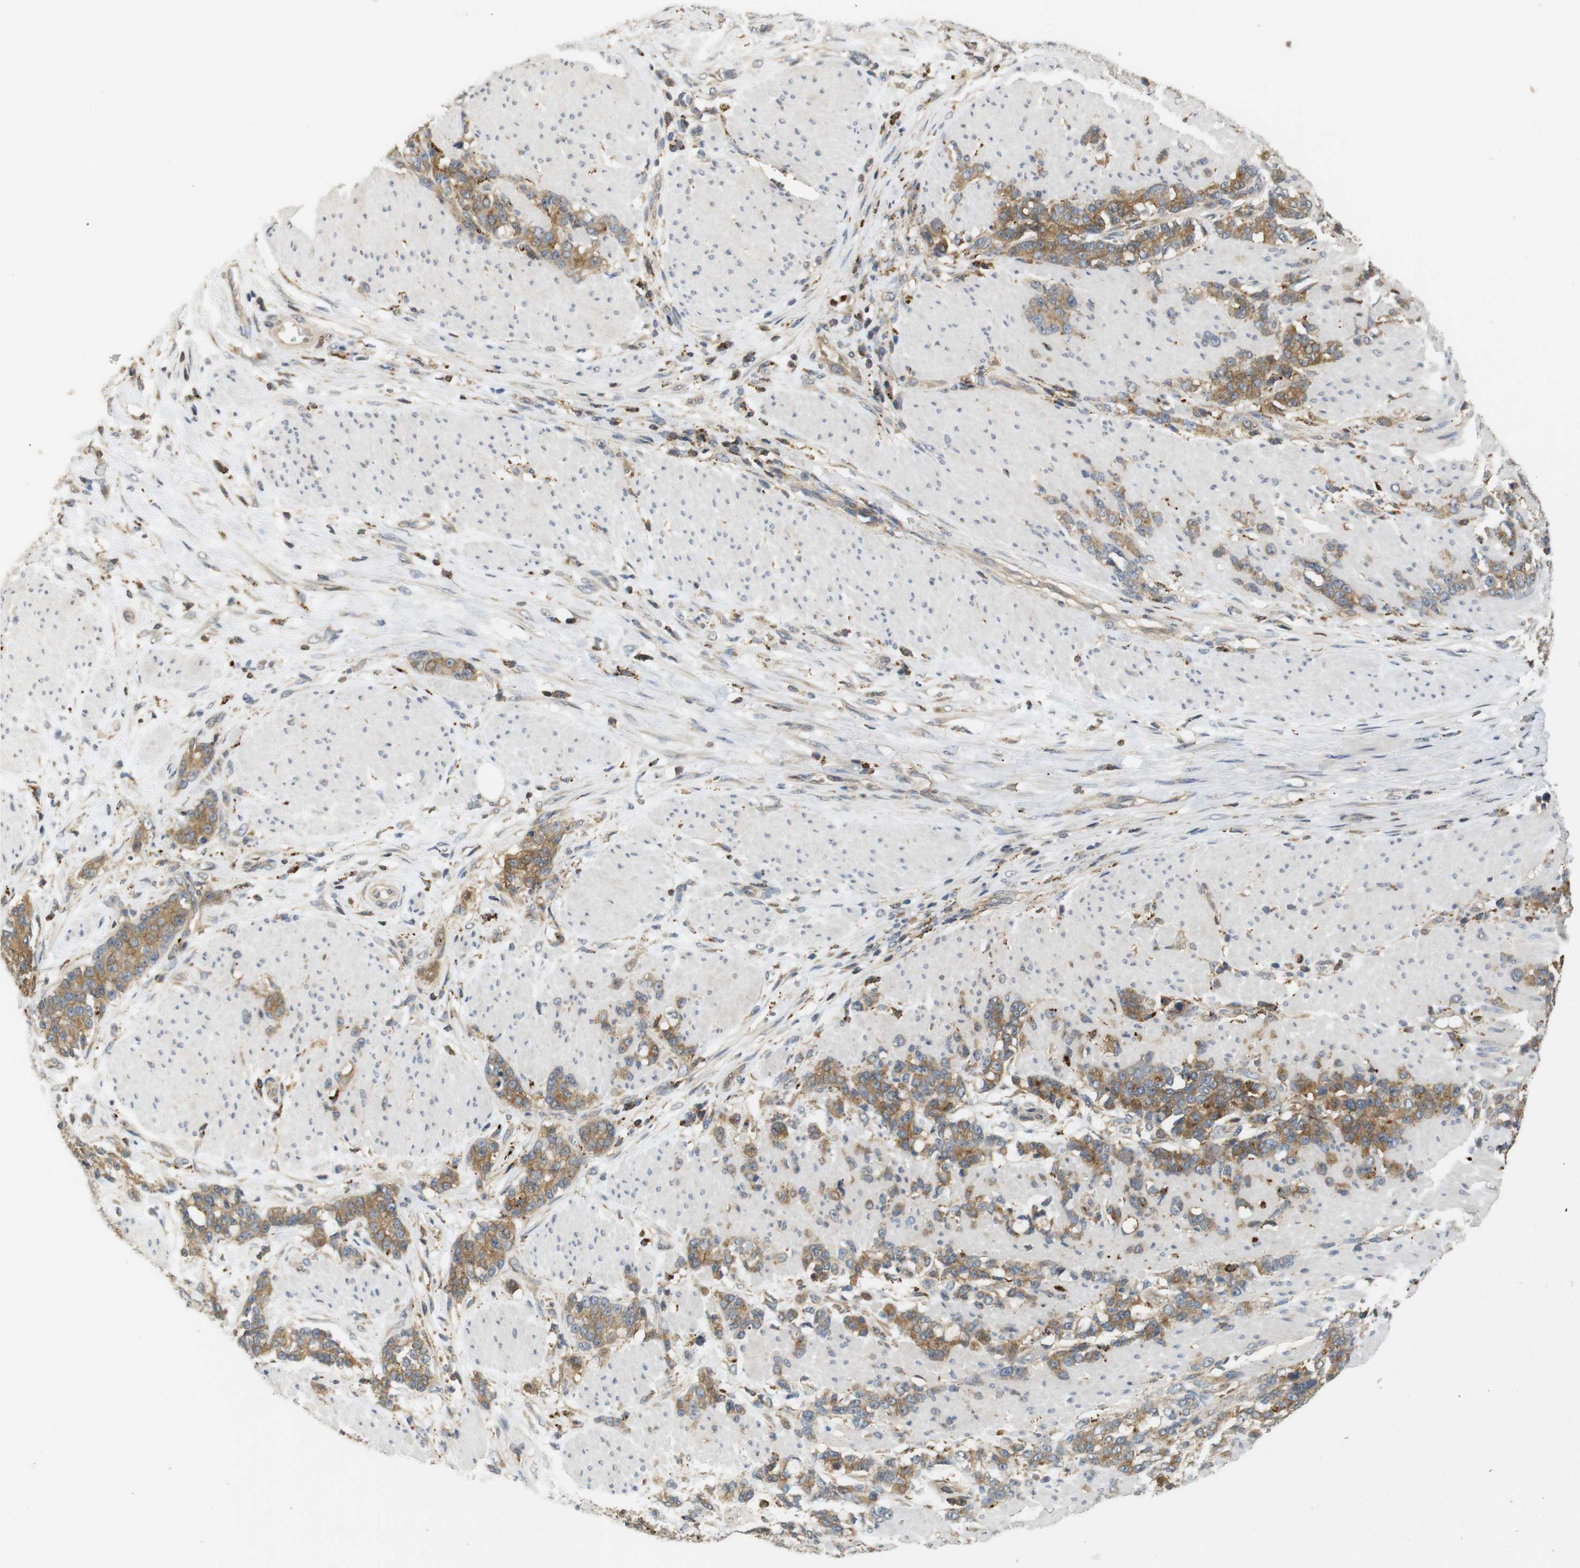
{"staining": {"intensity": "moderate", "quantity": ">75%", "location": "cytoplasmic/membranous"}, "tissue": "stomach cancer", "cell_type": "Tumor cells", "image_type": "cancer", "snomed": [{"axis": "morphology", "description": "Adenocarcinoma, NOS"}, {"axis": "topography", "description": "Stomach, lower"}], "caption": "Protein positivity by IHC exhibits moderate cytoplasmic/membranous expression in about >75% of tumor cells in adenocarcinoma (stomach). (Stains: DAB in brown, nuclei in blue, Microscopy: brightfield microscopy at high magnification).", "gene": "KSR1", "patient": {"sex": "male", "age": 88}}